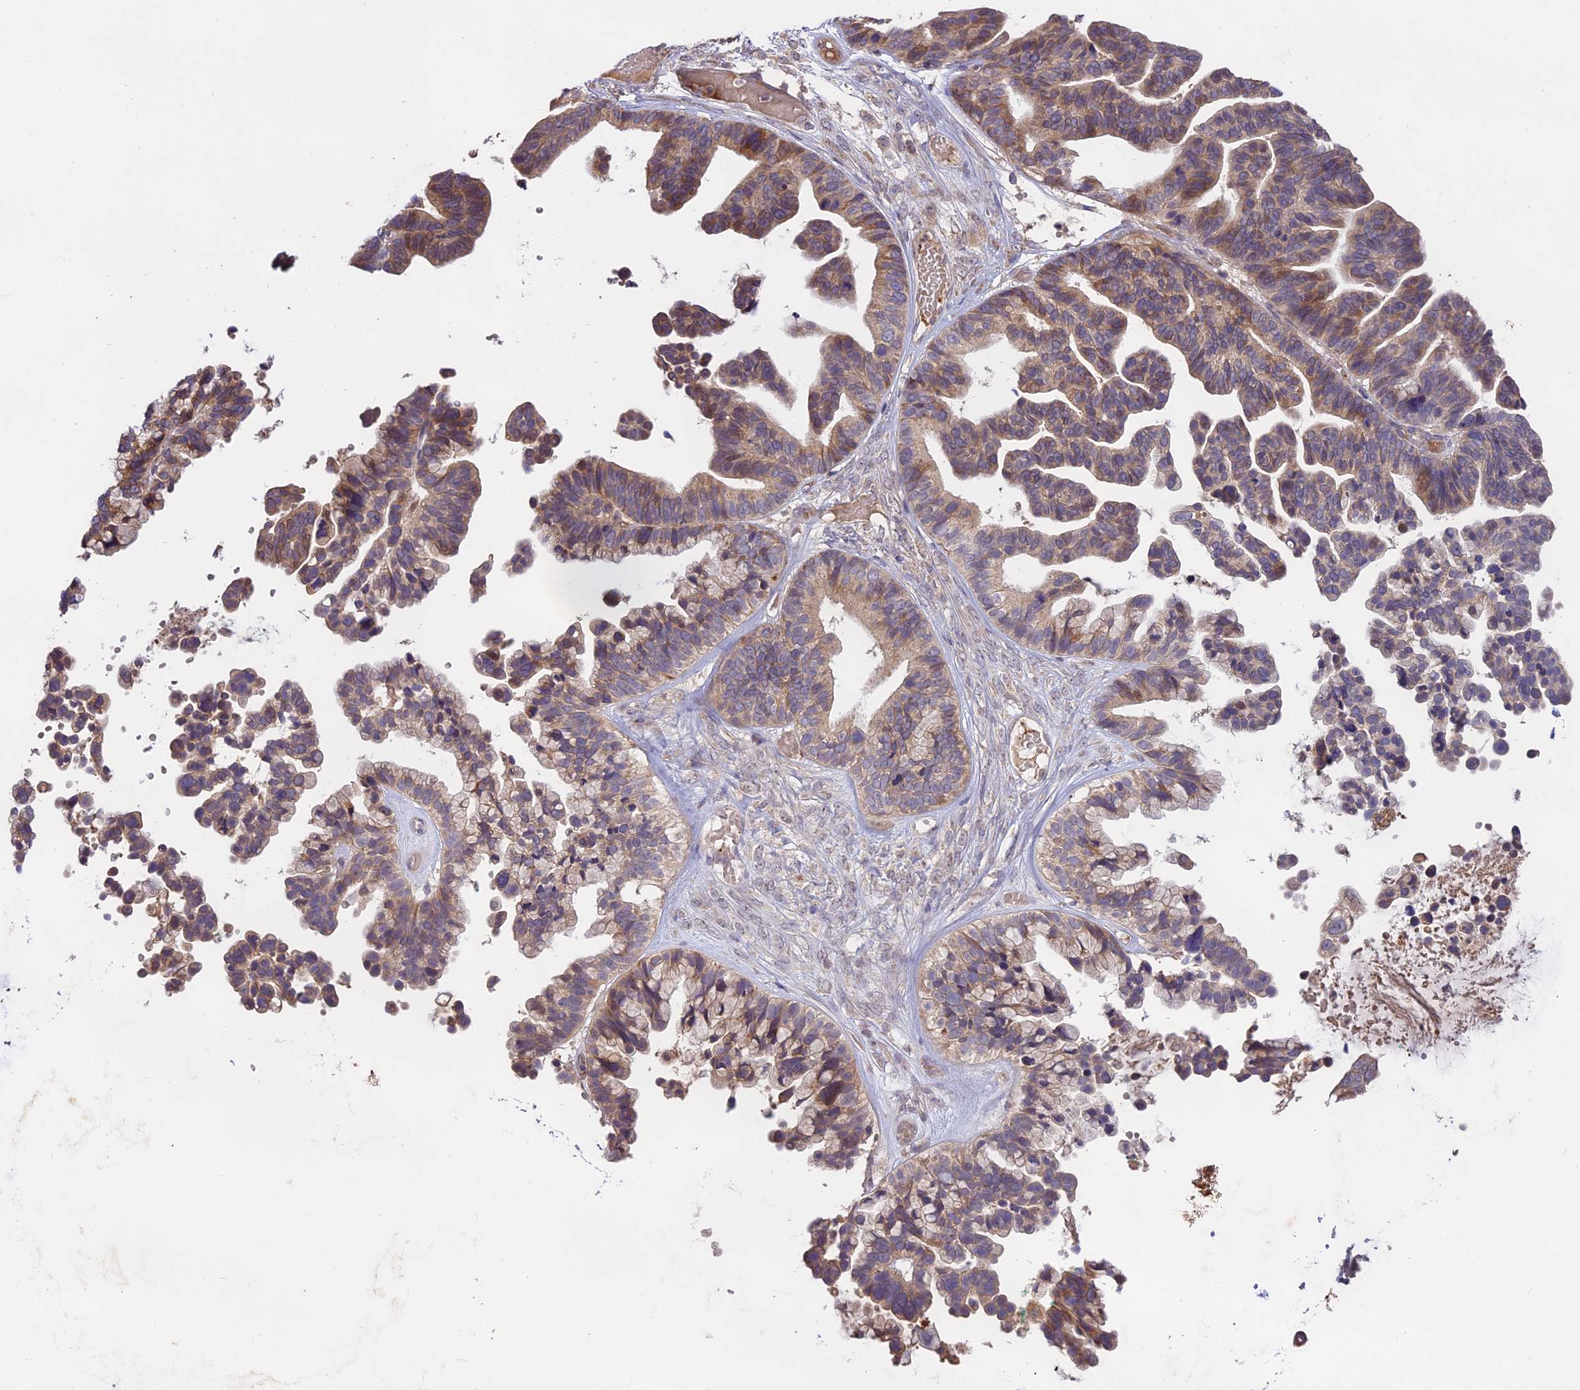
{"staining": {"intensity": "weak", "quantity": "25%-75%", "location": "cytoplasmic/membranous"}, "tissue": "ovarian cancer", "cell_type": "Tumor cells", "image_type": "cancer", "snomed": [{"axis": "morphology", "description": "Cystadenocarcinoma, serous, NOS"}, {"axis": "topography", "description": "Ovary"}], "caption": "Protein analysis of ovarian serous cystadenocarcinoma tissue reveals weak cytoplasmic/membranous positivity in about 25%-75% of tumor cells.", "gene": "MEMO1", "patient": {"sex": "female", "age": 56}}